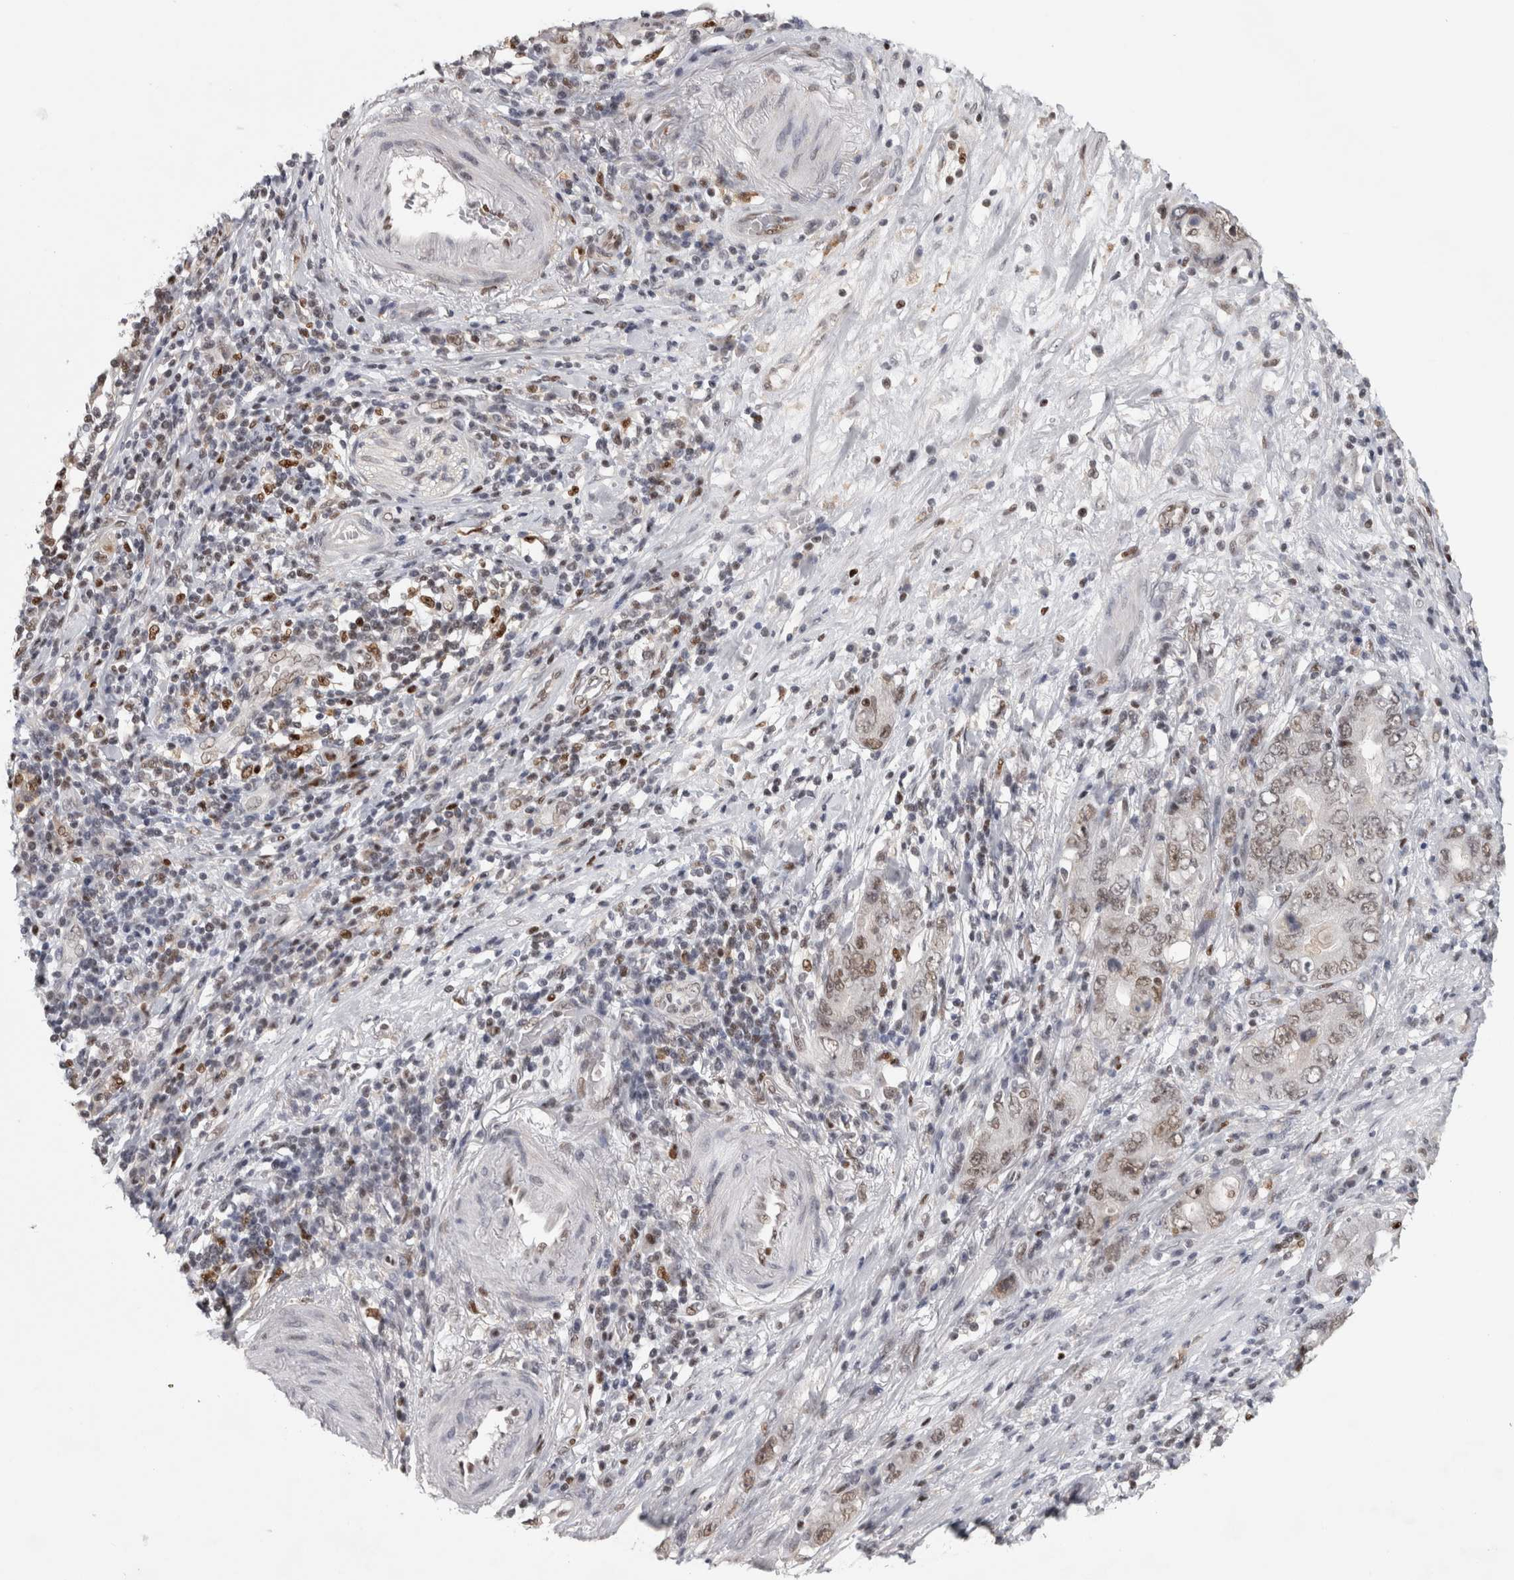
{"staining": {"intensity": "weak", "quantity": "25%-75%", "location": "nuclear"}, "tissue": "stomach cancer", "cell_type": "Tumor cells", "image_type": "cancer", "snomed": [{"axis": "morphology", "description": "Adenocarcinoma, NOS"}, {"axis": "topography", "description": "Stomach, lower"}], "caption": "Protein expression analysis of human adenocarcinoma (stomach) reveals weak nuclear expression in about 25%-75% of tumor cells.", "gene": "SRARP", "patient": {"sex": "female", "age": 93}}